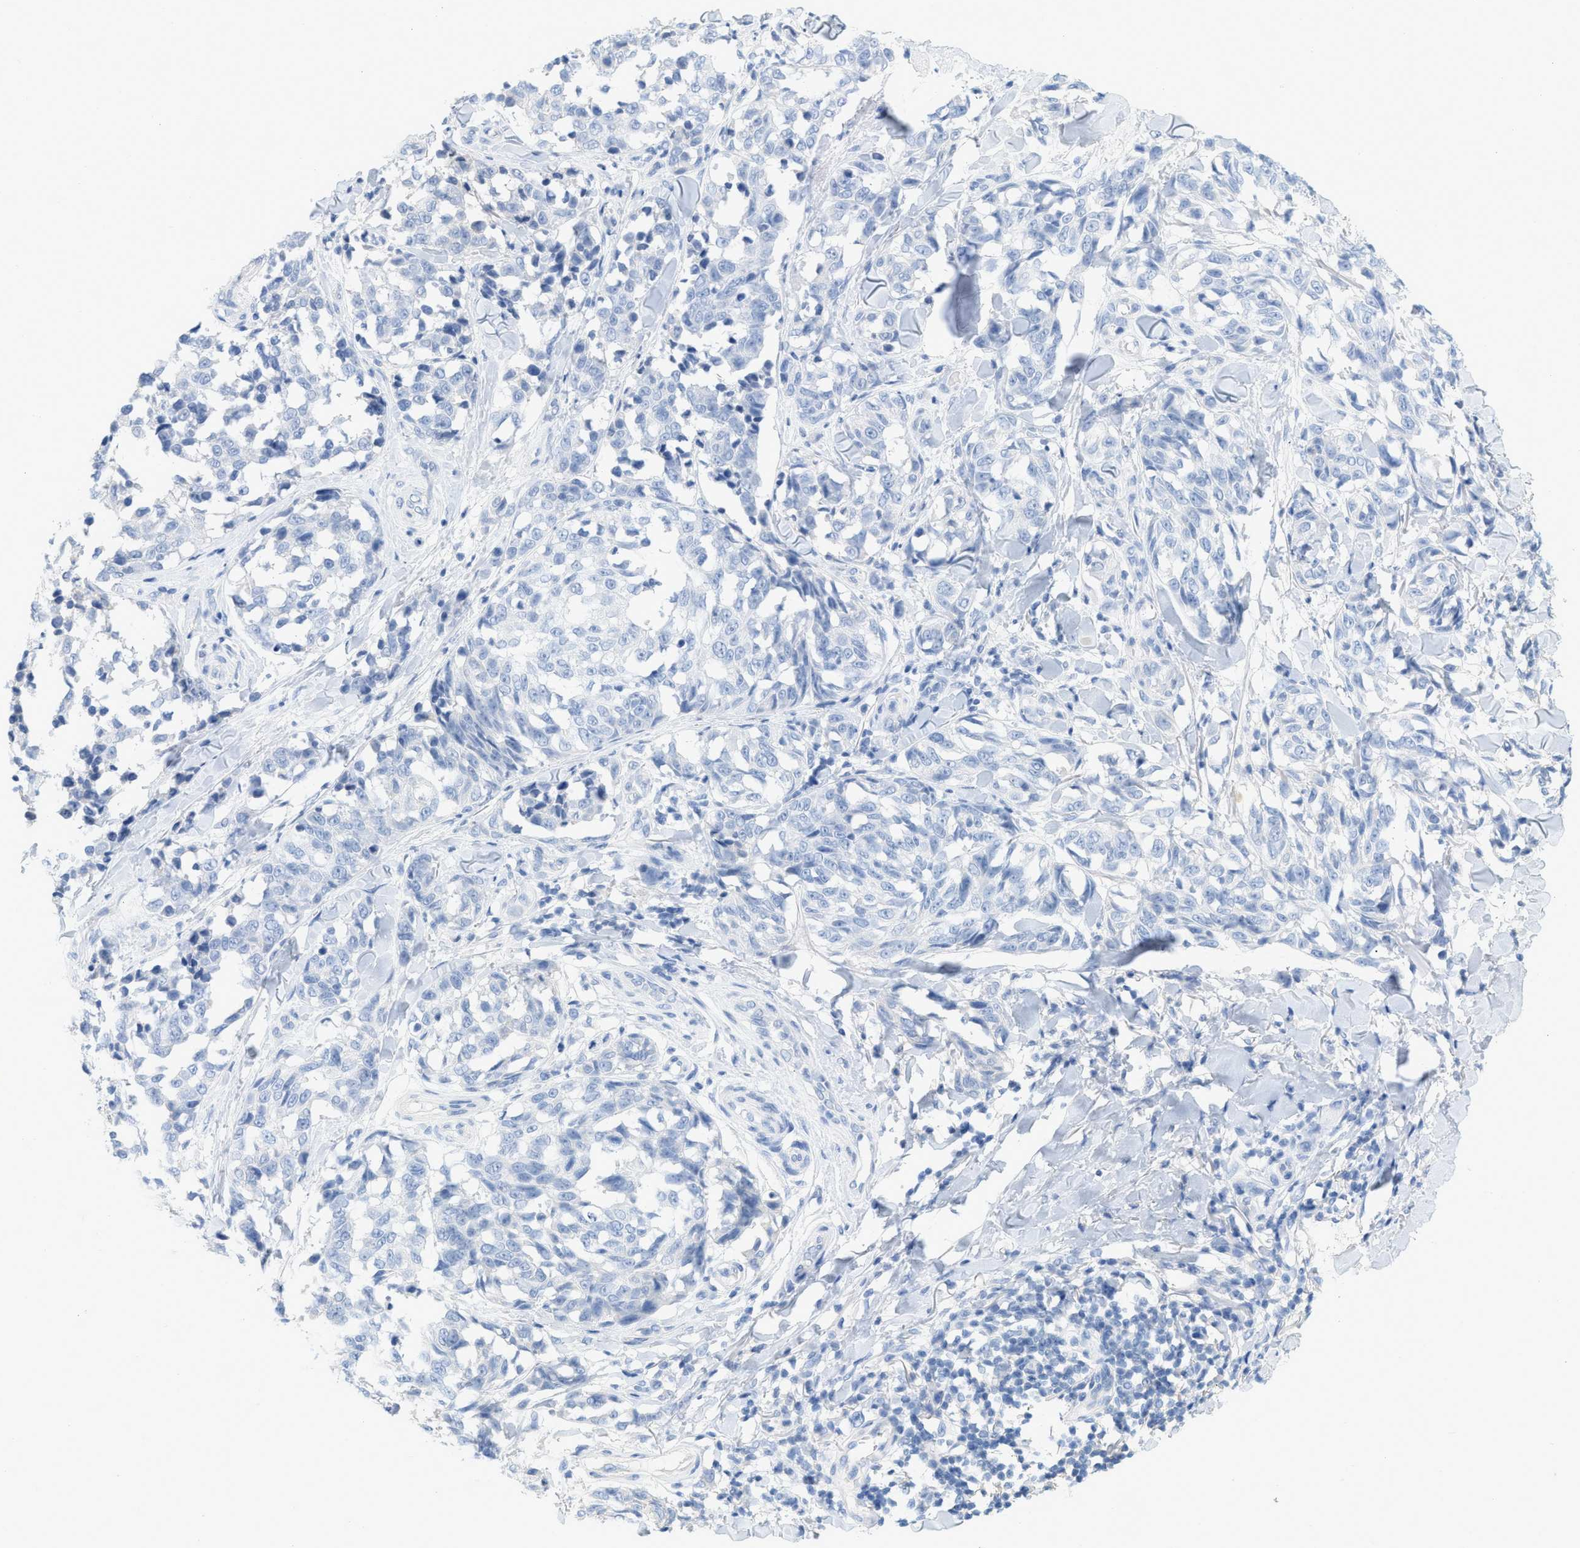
{"staining": {"intensity": "negative", "quantity": "none", "location": "none"}, "tissue": "melanoma", "cell_type": "Tumor cells", "image_type": "cancer", "snomed": [{"axis": "morphology", "description": "Malignant melanoma, NOS"}, {"axis": "topography", "description": "Skin"}], "caption": "There is no significant staining in tumor cells of malignant melanoma.", "gene": "PAPPA", "patient": {"sex": "female", "age": 64}}